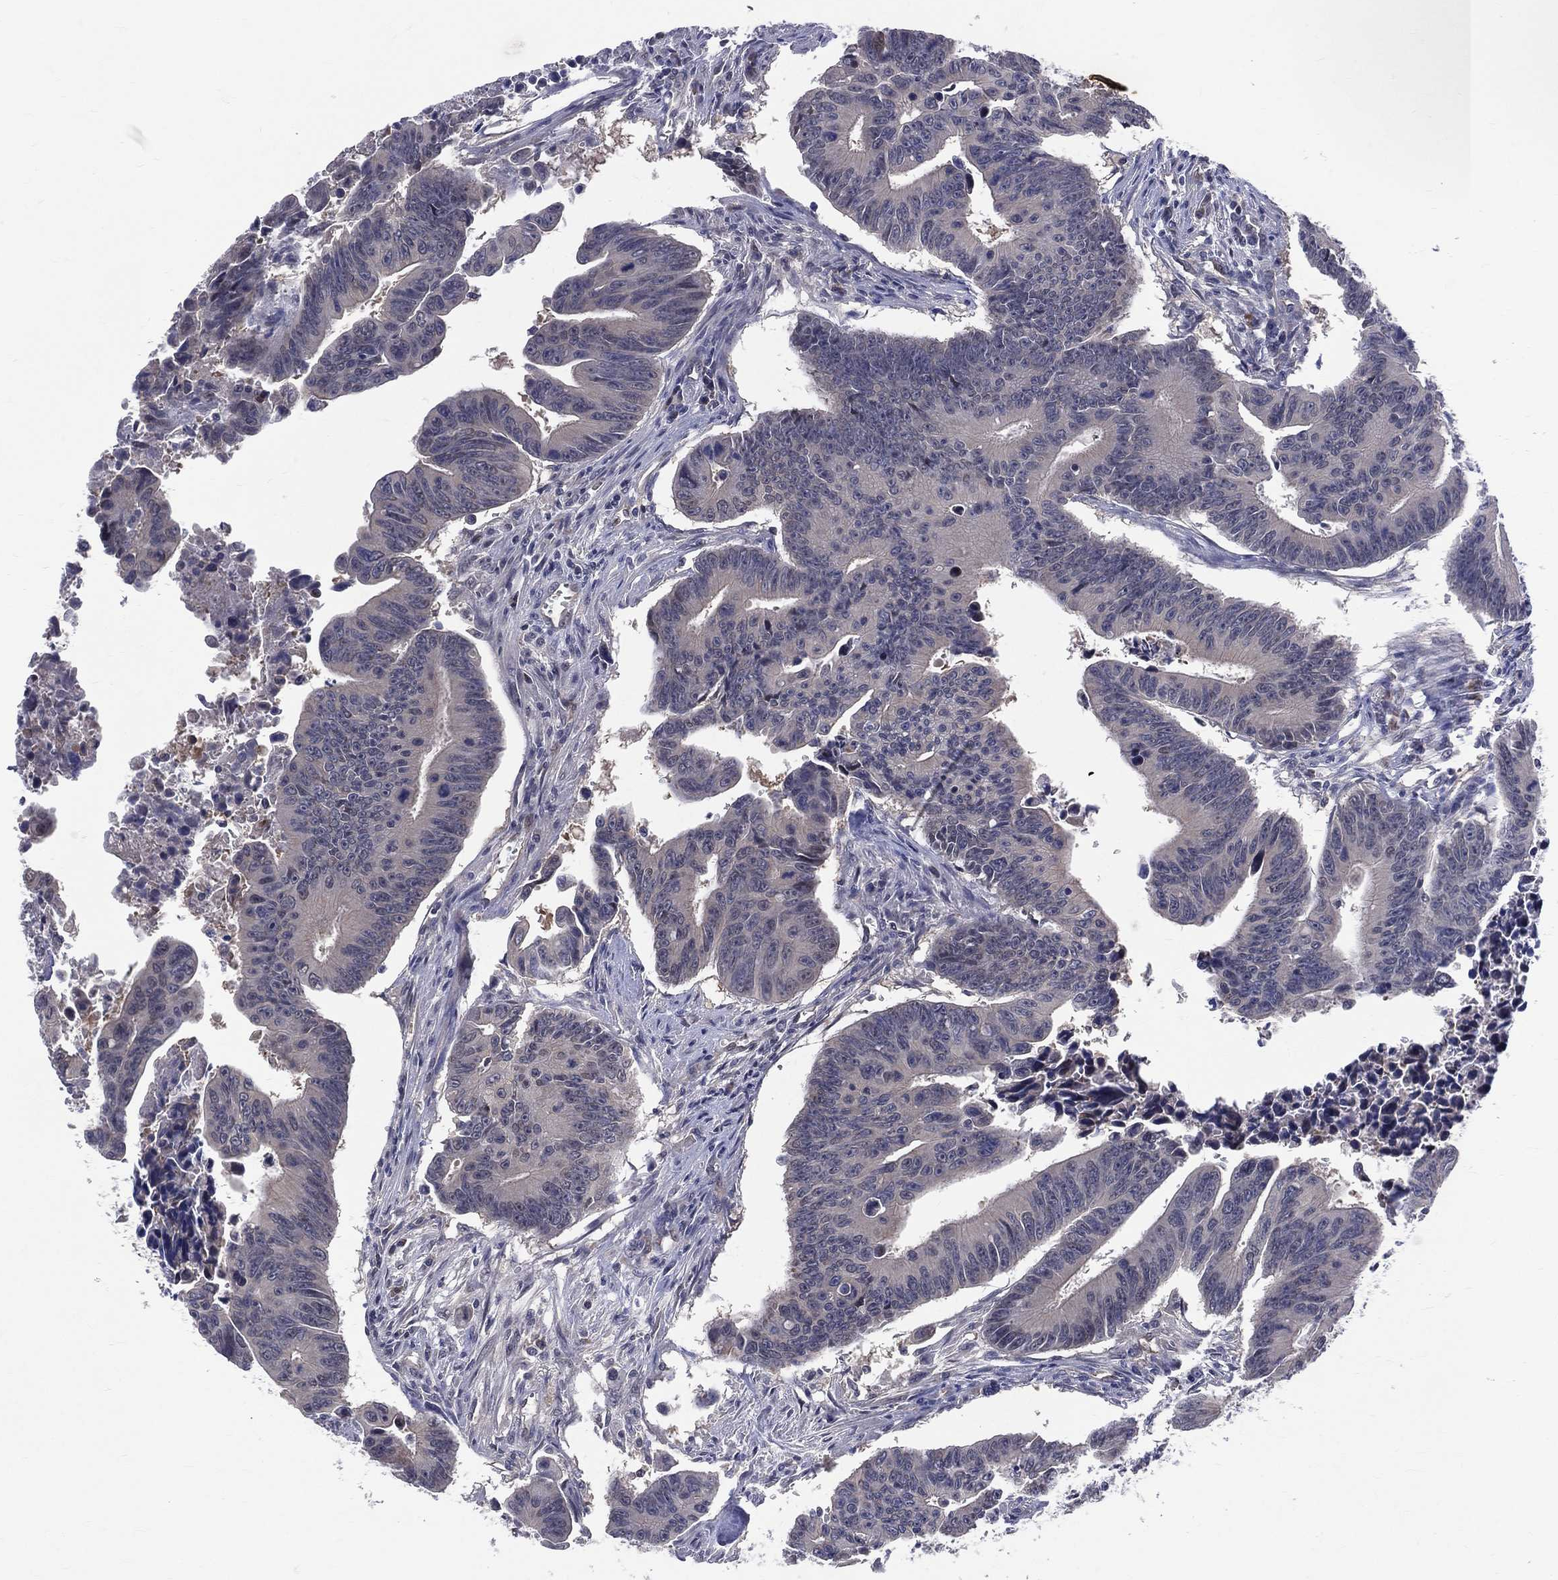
{"staining": {"intensity": "negative", "quantity": "none", "location": "none"}, "tissue": "colorectal cancer", "cell_type": "Tumor cells", "image_type": "cancer", "snomed": [{"axis": "morphology", "description": "Adenocarcinoma, NOS"}, {"axis": "topography", "description": "Colon"}], "caption": "Immunohistochemistry histopathology image of neoplastic tissue: adenocarcinoma (colorectal) stained with DAB shows no significant protein positivity in tumor cells.", "gene": "DLG4", "patient": {"sex": "female", "age": 87}}